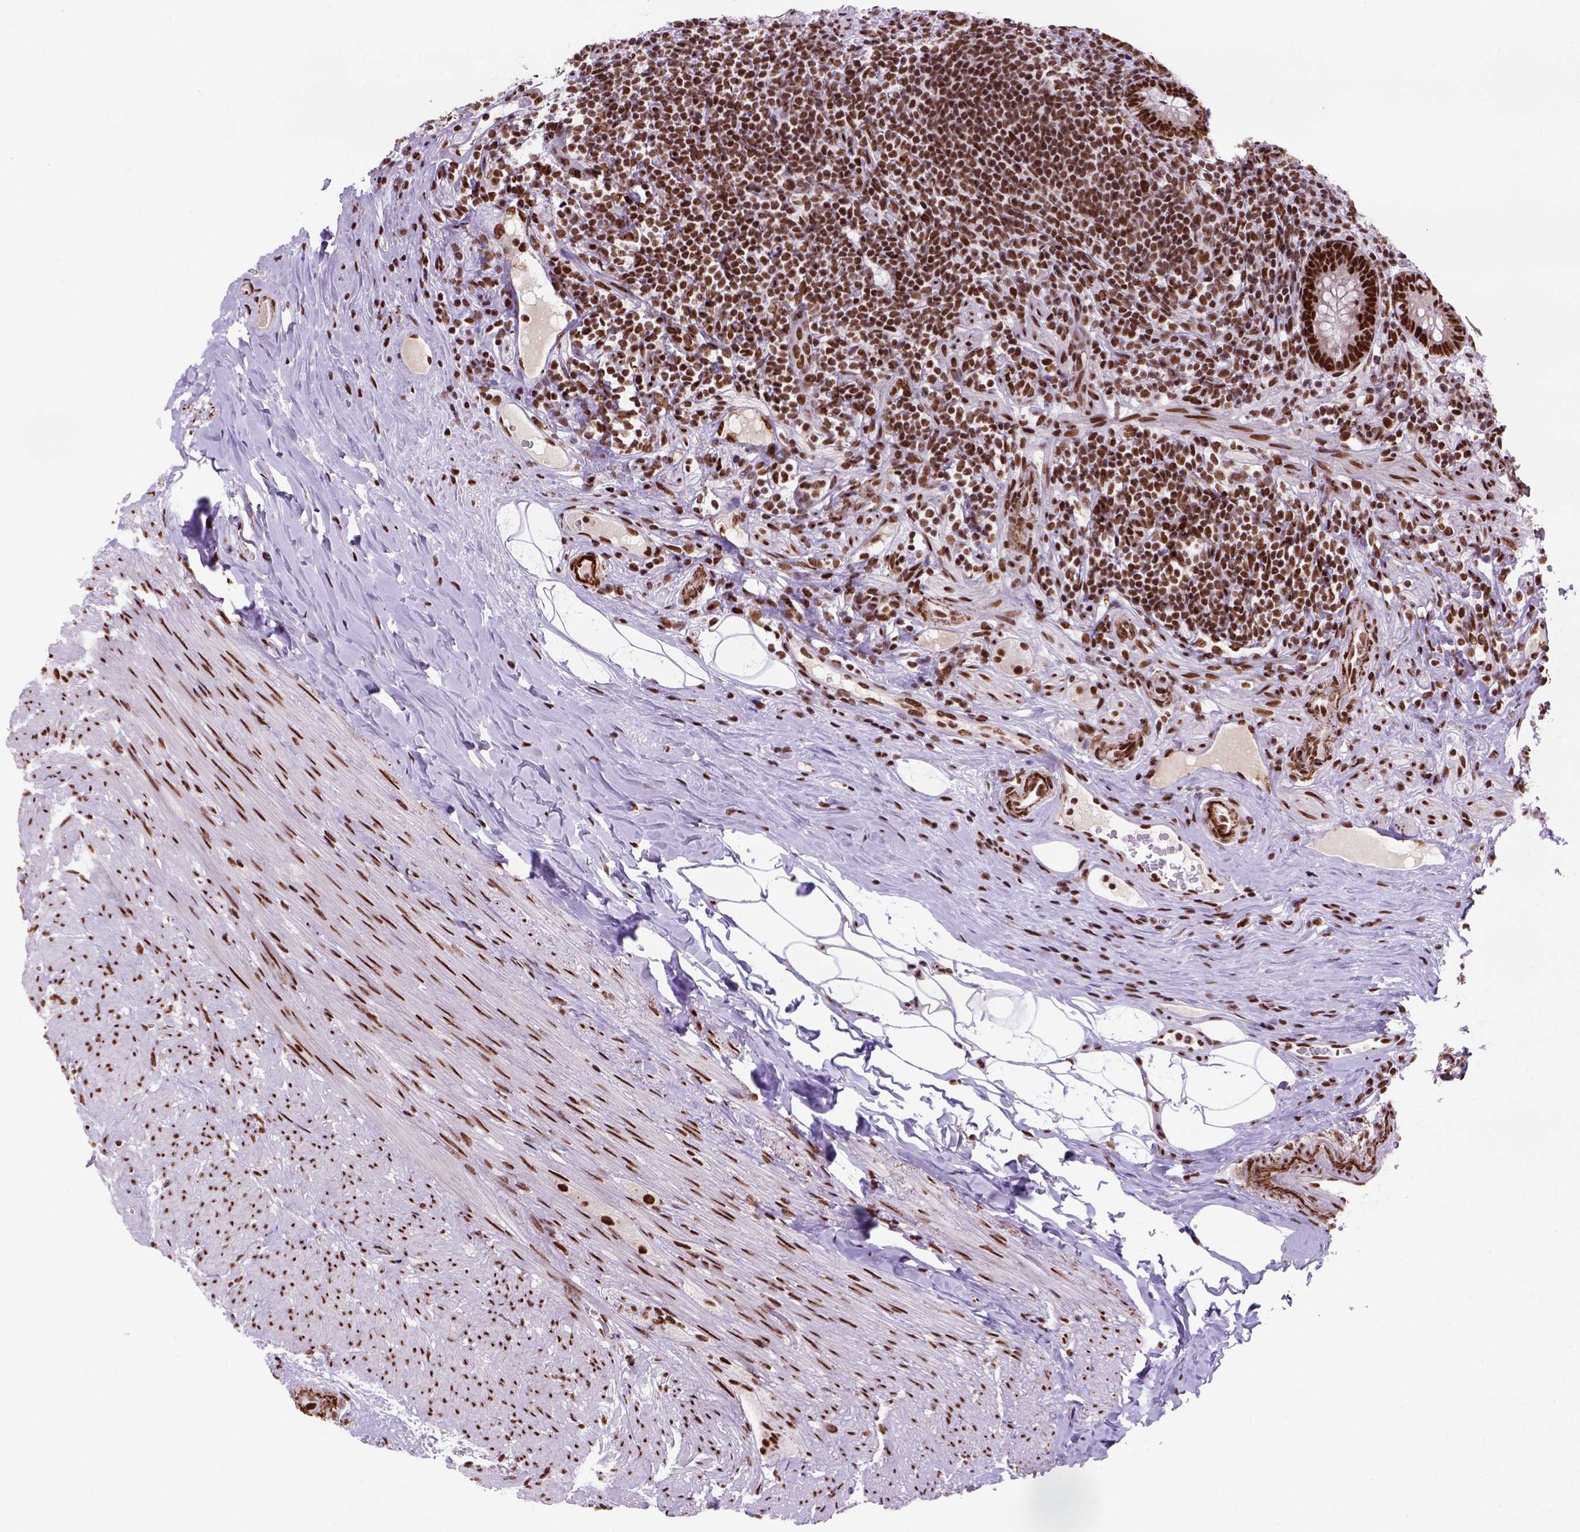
{"staining": {"intensity": "strong", "quantity": ">75%", "location": "nuclear"}, "tissue": "appendix", "cell_type": "Glandular cells", "image_type": "normal", "snomed": [{"axis": "morphology", "description": "Normal tissue, NOS"}, {"axis": "topography", "description": "Appendix"}], "caption": "Appendix stained with DAB IHC reveals high levels of strong nuclear positivity in about >75% of glandular cells. (Brightfield microscopy of DAB IHC at high magnification).", "gene": "NSMCE2", "patient": {"sex": "male", "age": 47}}